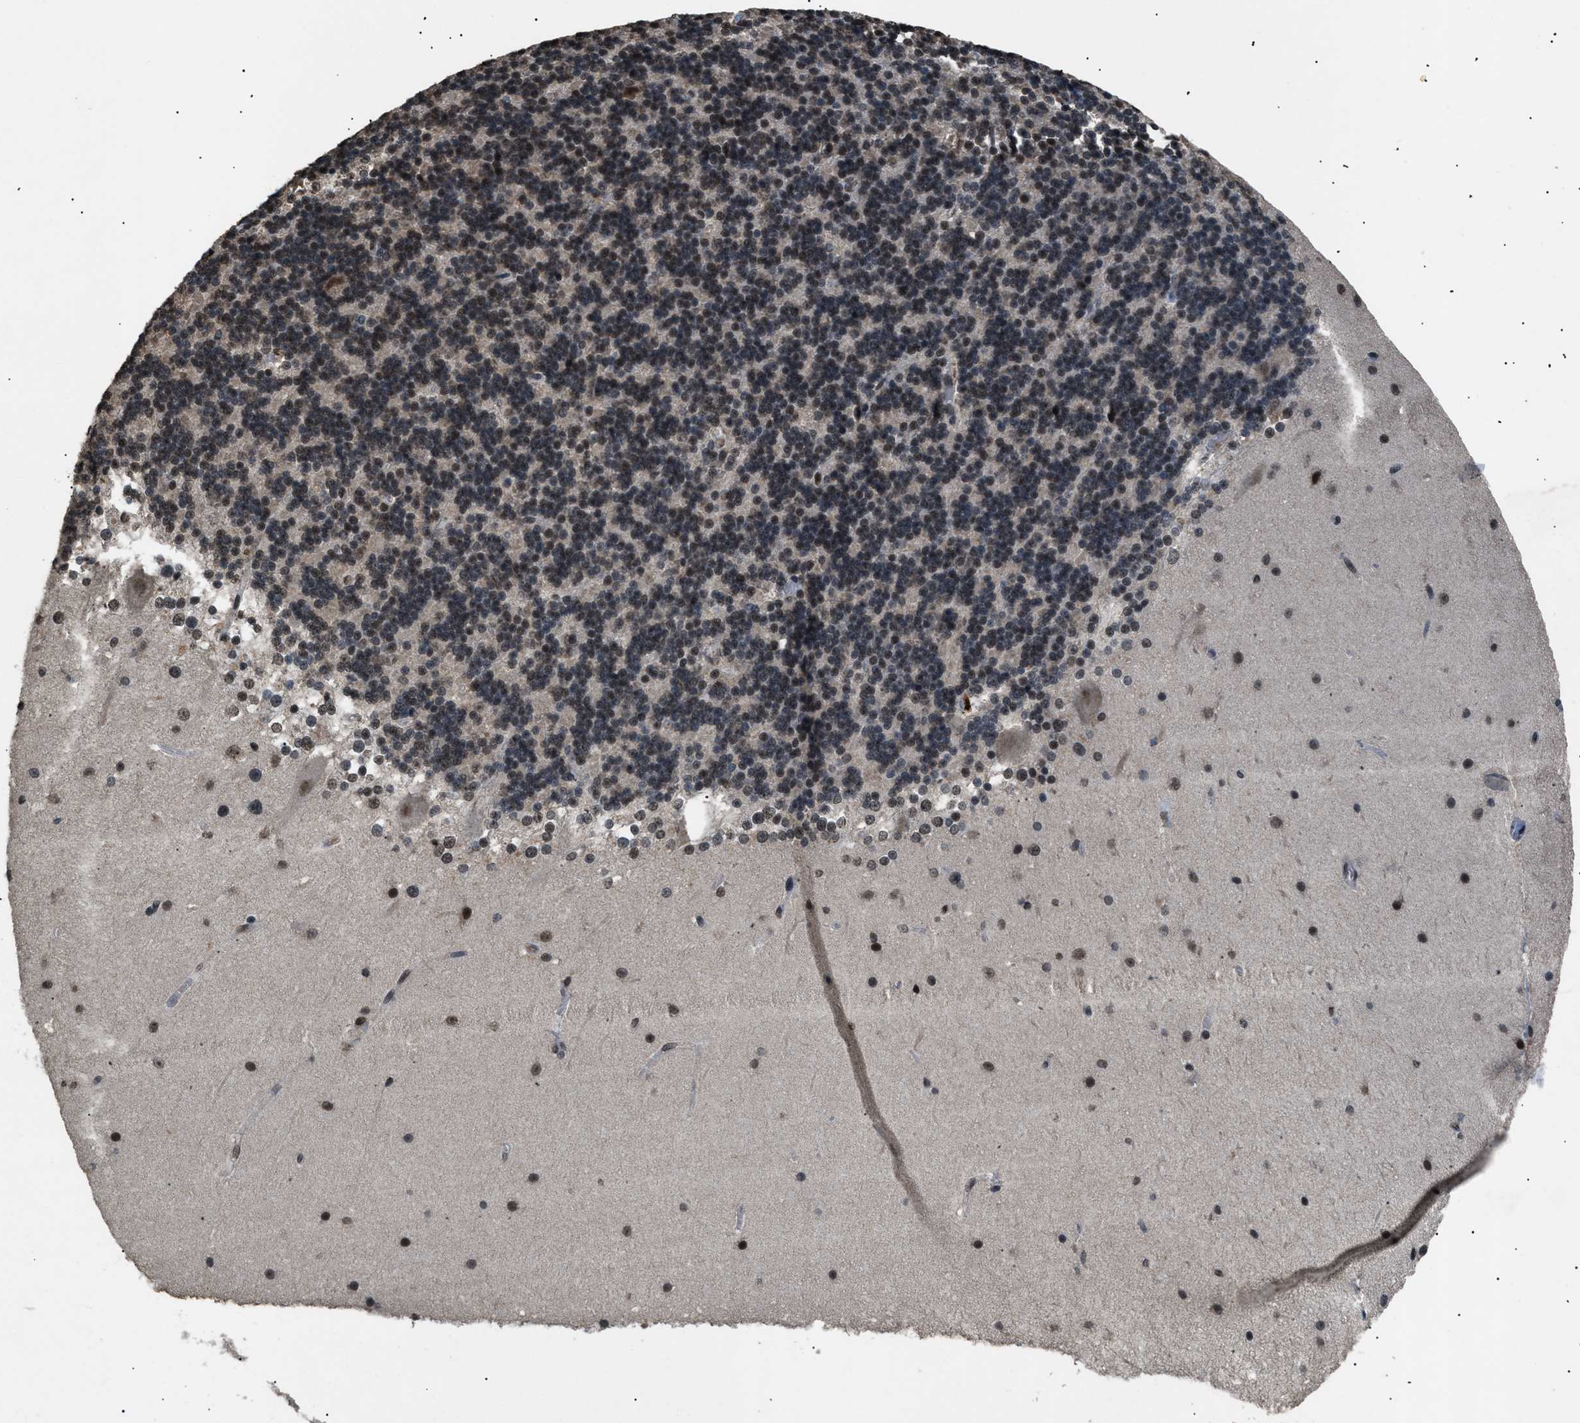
{"staining": {"intensity": "moderate", "quantity": "25%-75%", "location": "nuclear"}, "tissue": "cerebellum", "cell_type": "Cells in granular layer", "image_type": "normal", "snomed": [{"axis": "morphology", "description": "Normal tissue, NOS"}, {"axis": "topography", "description": "Cerebellum"}], "caption": "DAB immunohistochemical staining of normal human cerebellum reveals moderate nuclear protein staining in approximately 25%-75% of cells in granular layer. (DAB = brown stain, brightfield microscopy at high magnification).", "gene": "RBM5", "patient": {"sex": "female", "age": 19}}